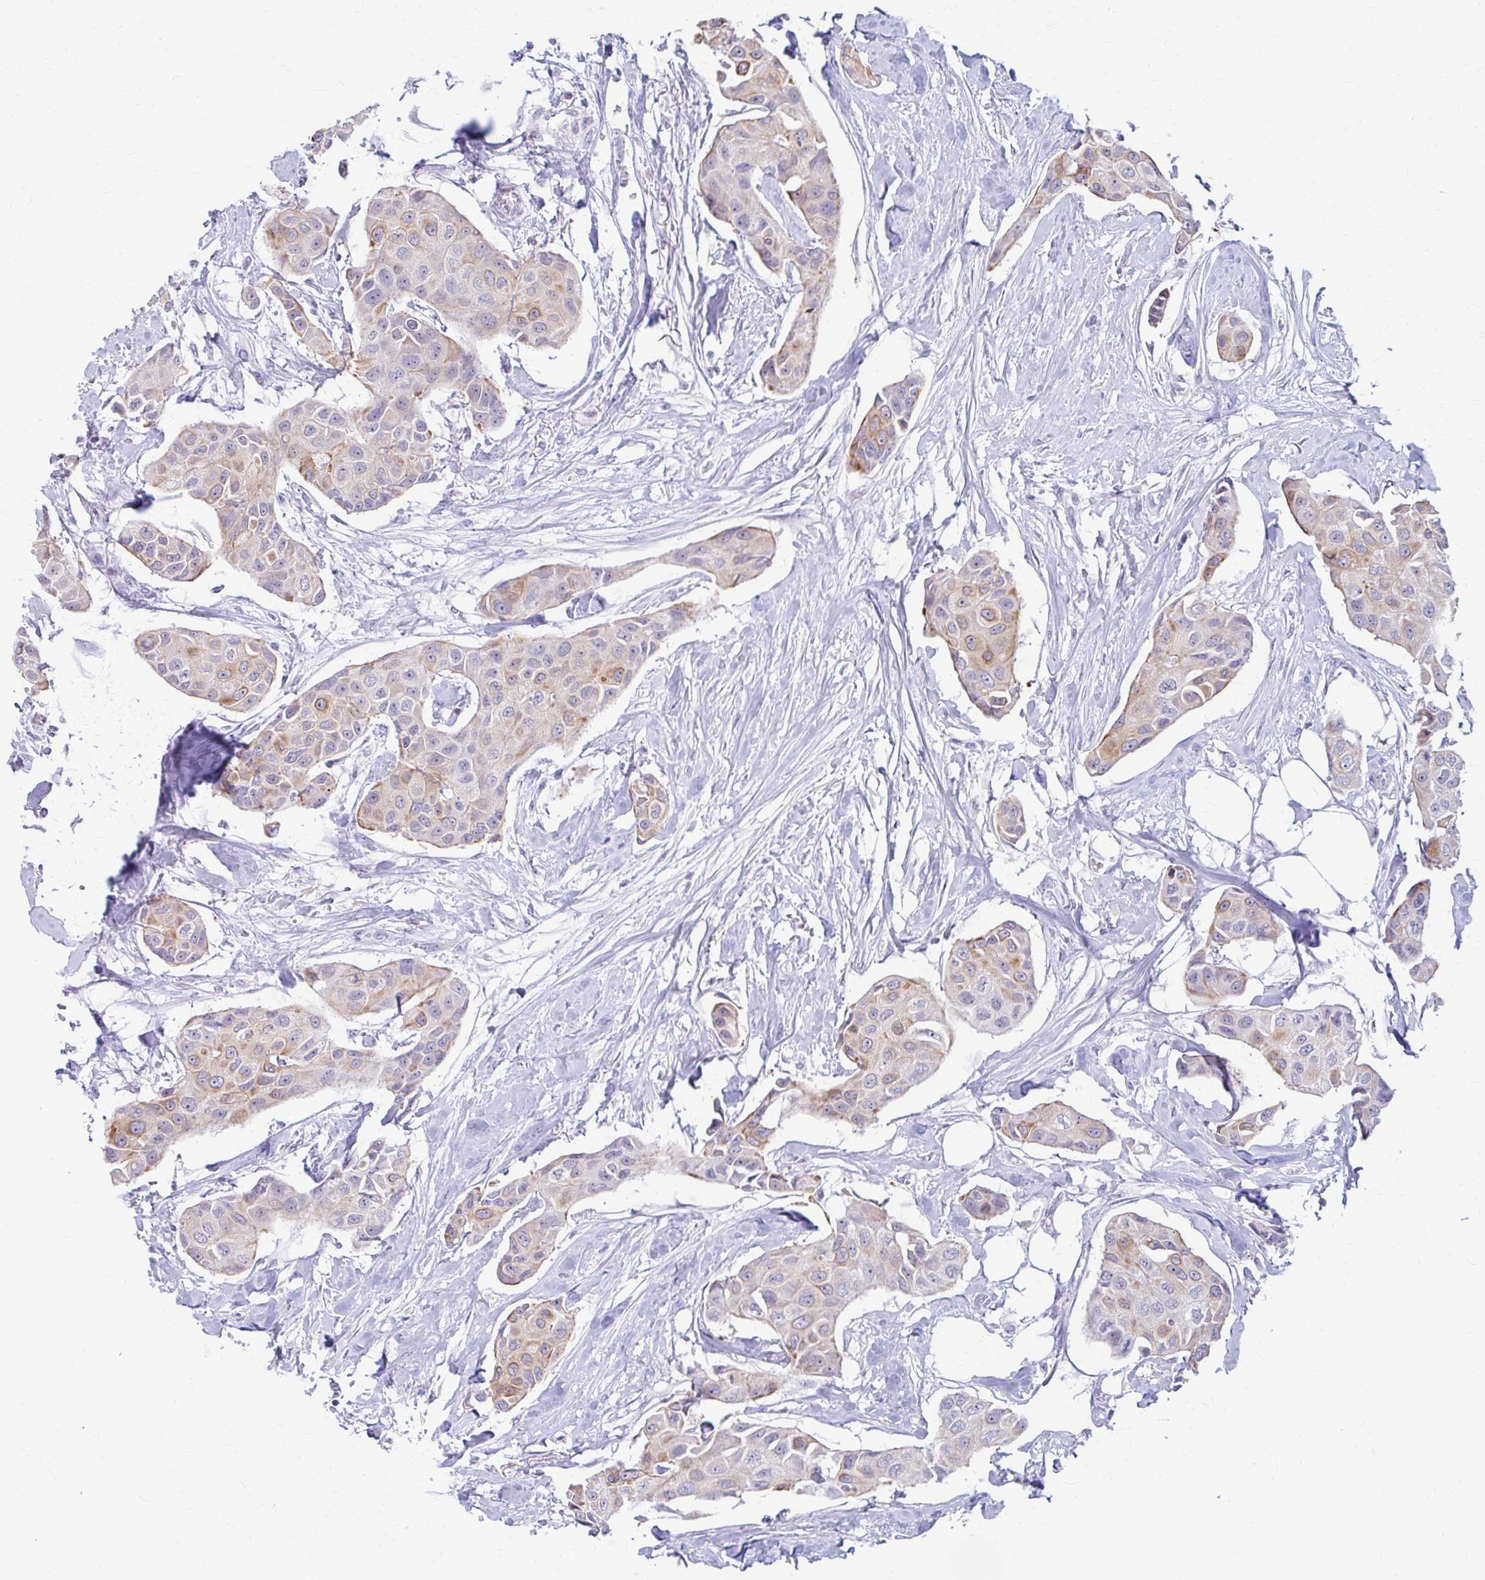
{"staining": {"intensity": "moderate", "quantity": "<25%", "location": "cytoplasmic/membranous"}, "tissue": "breast cancer", "cell_type": "Tumor cells", "image_type": "cancer", "snomed": [{"axis": "morphology", "description": "Duct carcinoma"}, {"axis": "topography", "description": "Breast"}, {"axis": "topography", "description": "Lymph node"}], "caption": "Moderate cytoplasmic/membranous expression for a protein is present in about <25% of tumor cells of breast cancer using immunohistochemistry.", "gene": "RGS16", "patient": {"sex": "female", "age": 80}}